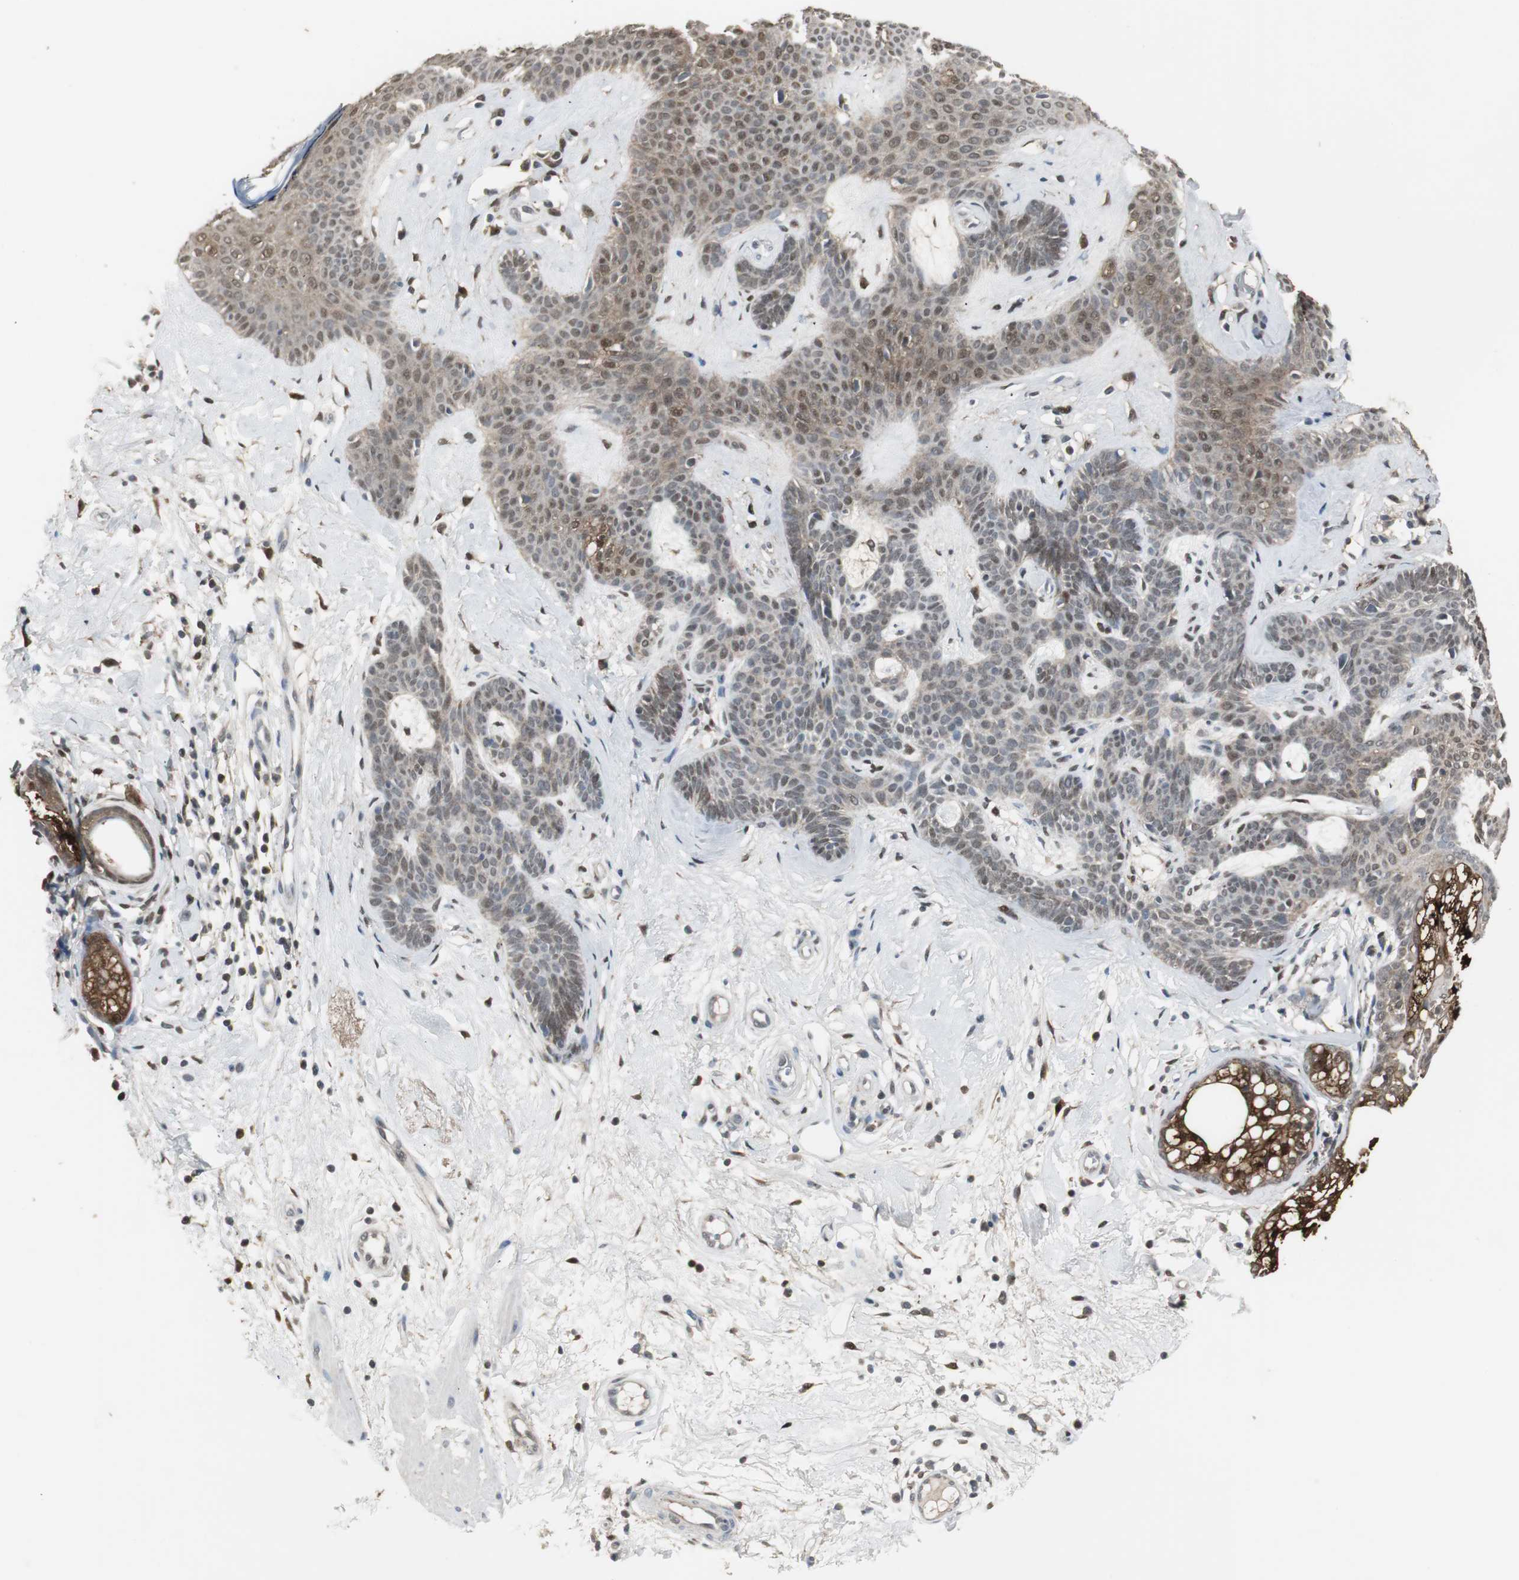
{"staining": {"intensity": "moderate", "quantity": "25%-75%", "location": "cytoplasmic/membranous,nuclear"}, "tissue": "skin cancer", "cell_type": "Tumor cells", "image_type": "cancer", "snomed": [{"axis": "morphology", "description": "Developmental malformation"}, {"axis": "morphology", "description": "Basal cell carcinoma"}, {"axis": "topography", "description": "Skin"}], "caption": "This is an image of immunohistochemistry staining of basal cell carcinoma (skin), which shows moderate expression in the cytoplasmic/membranous and nuclear of tumor cells.", "gene": "PLIN3", "patient": {"sex": "female", "age": 62}}